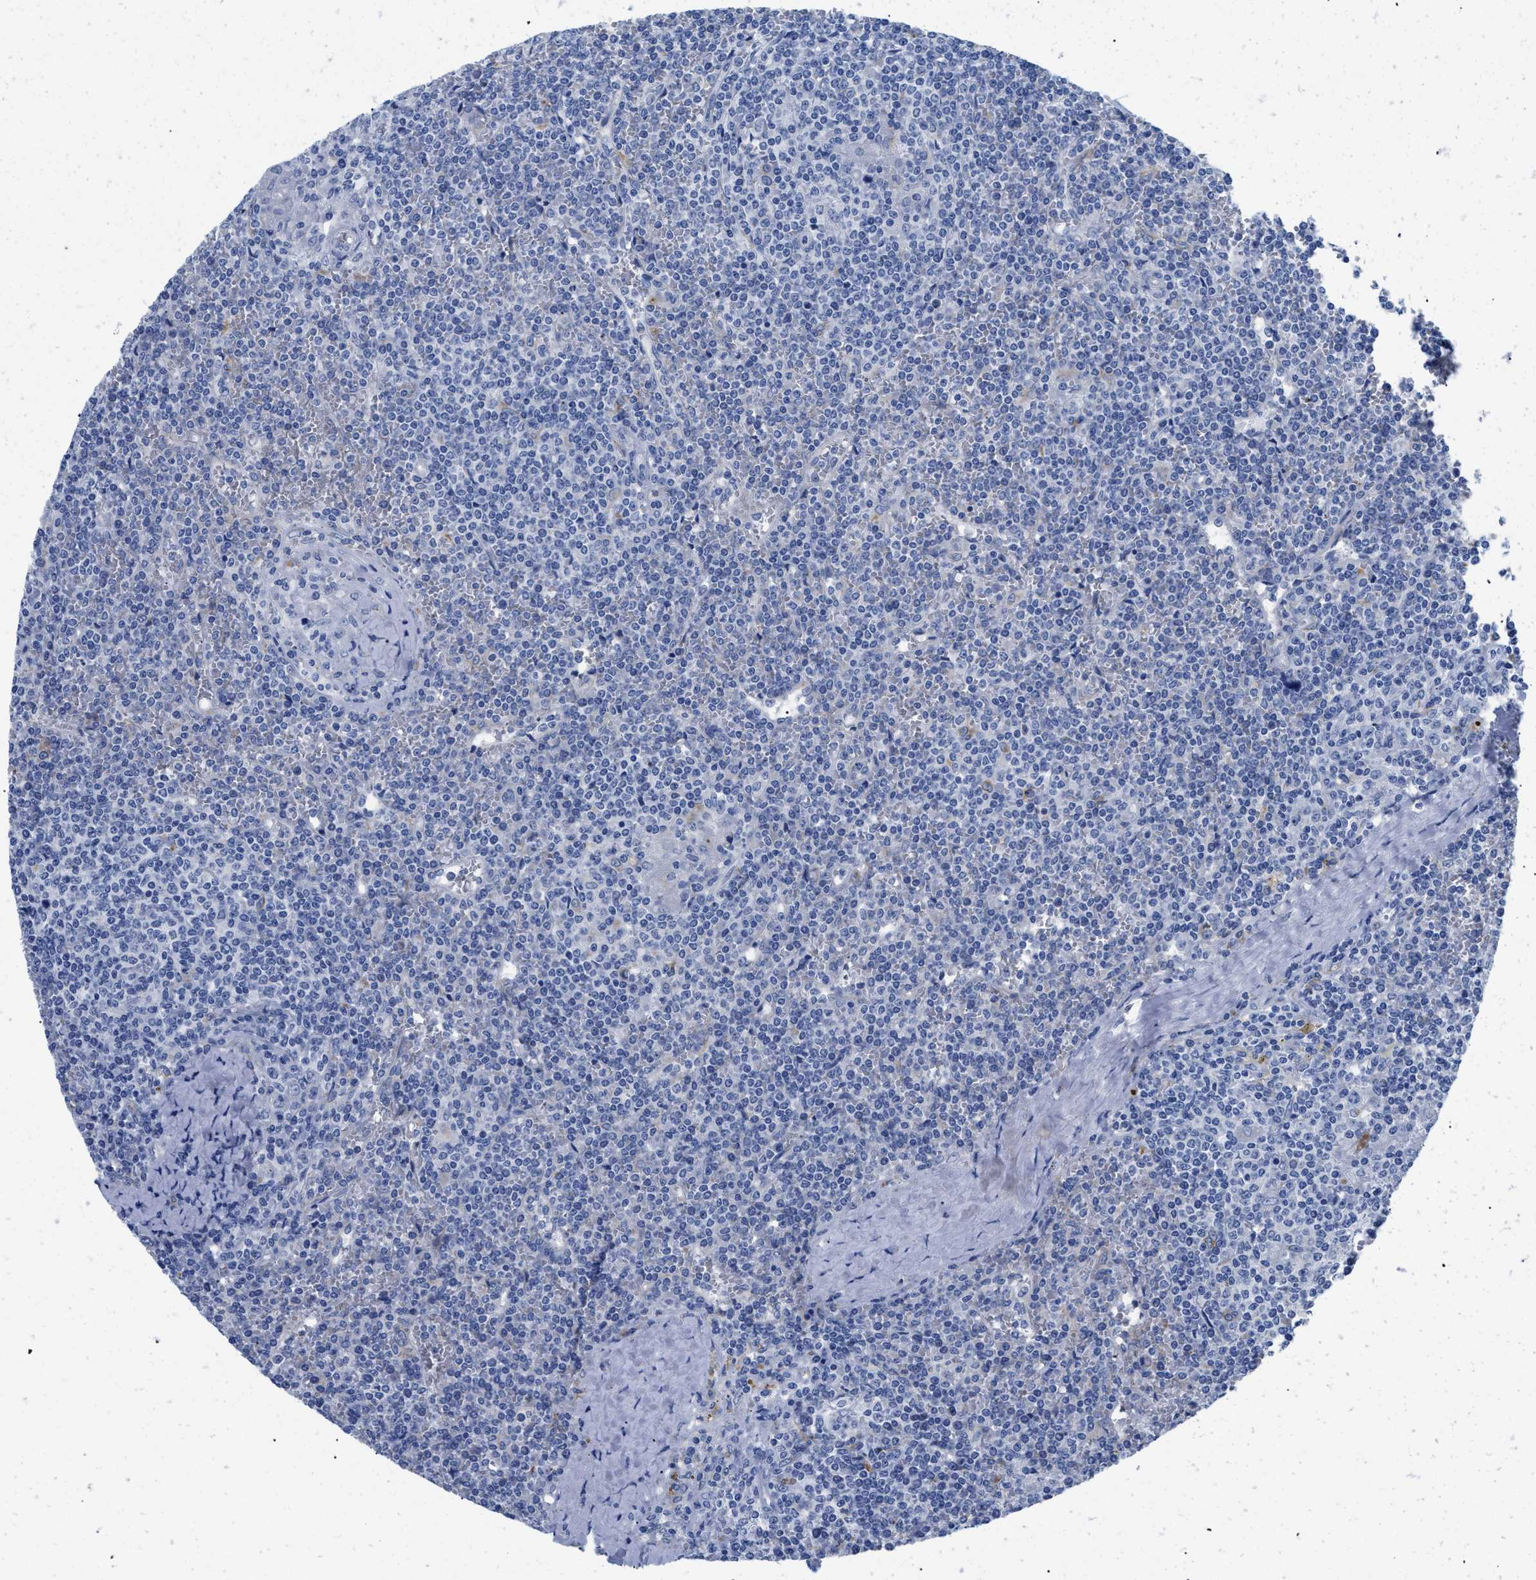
{"staining": {"intensity": "negative", "quantity": "none", "location": "none"}, "tissue": "lymphoma", "cell_type": "Tumor cells", "image_type": "cancer", "snomed": [{"axis": "morphology", "description": "Malignant lymphoma, non-Hodgkin's type, Low grade"}, {"axis": "topography", "description": "Spleen"}], "caption": "This is an IHC image of human low-grade malignant lymphoma, non-Hodgkin's type. There is no staining in tumor cells.", "gene": "APOBEC2", "patient": {"sex": "female", "age": 19}}